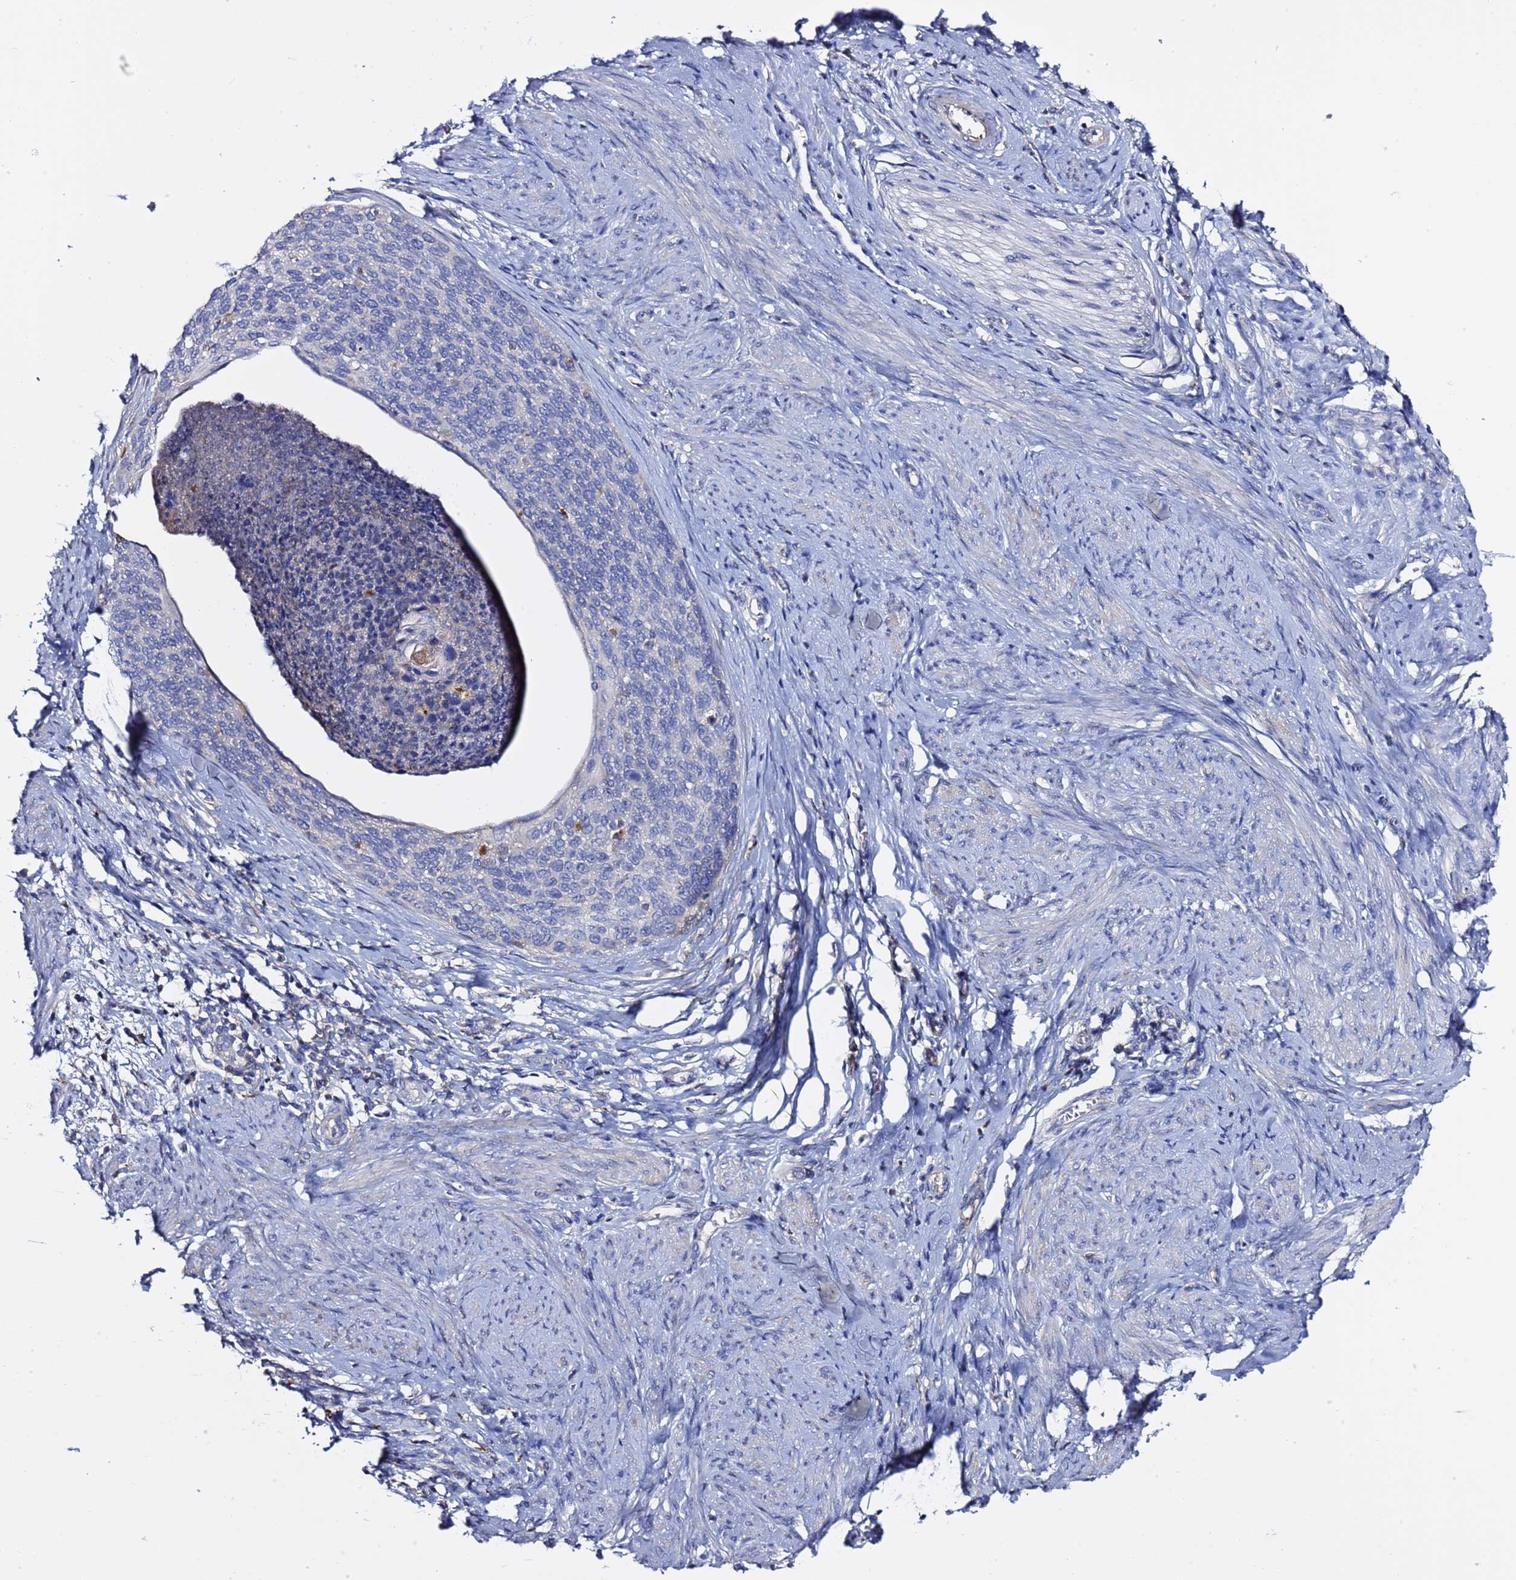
{"staining": {"intensity": "negative", "quantity": "none", "location": "none"}, "tissue": "cervical cancer", "cell_type": "Tumor cells", "image_type": "cancer", "snomed": [{"axis": "morphology", "description": "Squamous cell carcinoma, NOS"}, {"axis": "topography", "description": "Cervix"}], "caption": "A micrograph of squamous cell carcinoma (cervical) stained for a protein shows no brown staining in tumor cells.", "gene": "NAT2", "patient": {"sex": "female", "age": 80}}